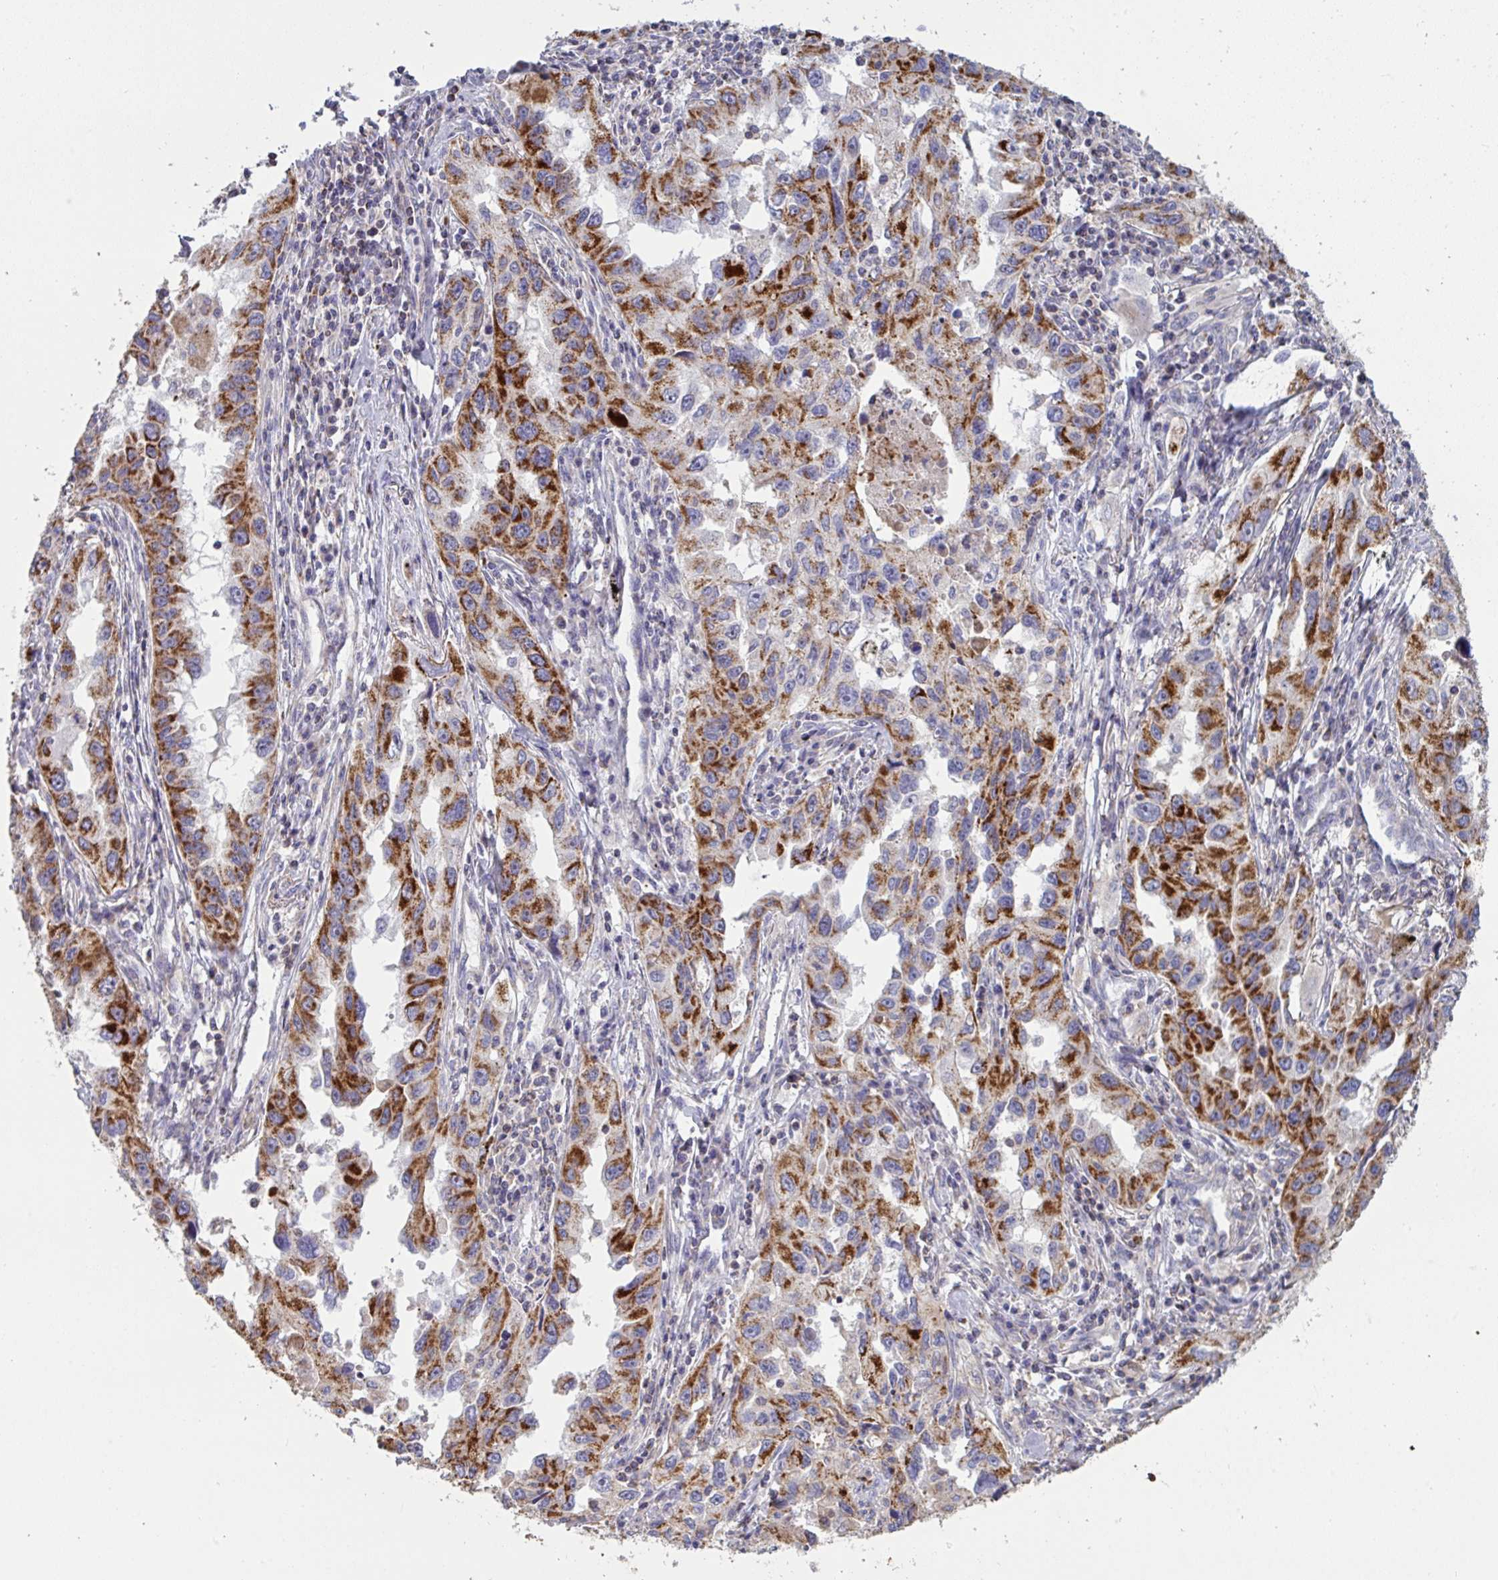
{"staining": {"intensity": "strong", "quantity": ">75%", "location": "cytoplasmic/membranous"}, "tissue": "lung cancer", "cell_type": "Tumor cells", "image_type": "cancer", "snomed": [{"axis": "morphology", "description": "Adenocarcinoma, NOS"}, {"axis": "topography", "description": "Lung"}], "caption": "Strong cytoplasmic/membranous expression for a protein is seen in approximately >75% of tumor cells of lung adenocarcinoma using immunohistochemistry.", "gene": "MICOS10", "patient": {"sex": "female", "age": 73}}